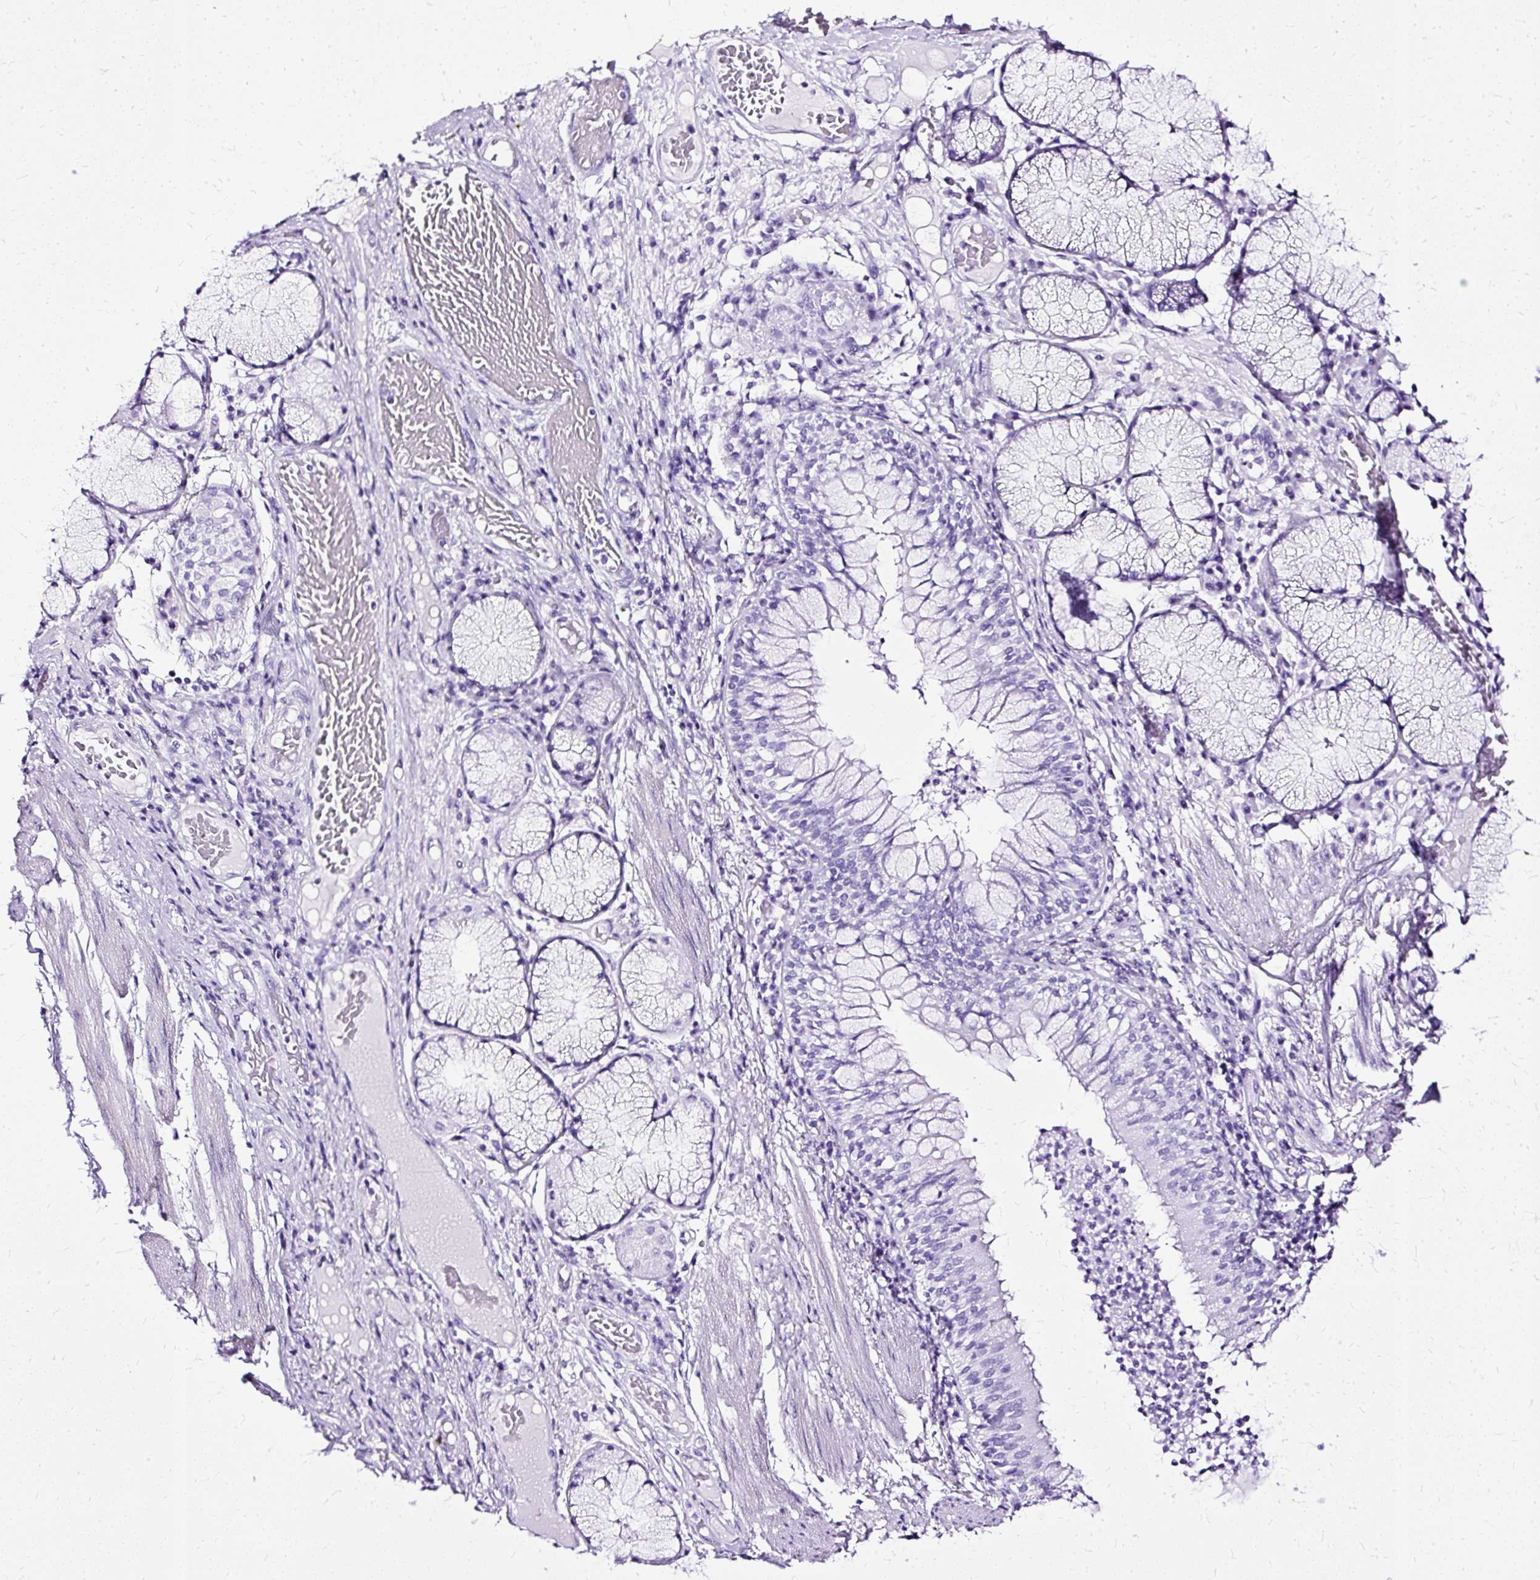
{"staining": {"intensity": "negative", "quantity": "none", "location": "none"}, "tissue": "adipose tissue", "cell_type": "Adipocytes", "image_type": "normal", "snomed": [{"axis": "morphology", "description": "Normal tissue, NOS"}, {"axis": "topography", "description": "Cartilage tissue"}, {"axis": "topography", "description": "Bronchus"}], "caption": "Image shows no significant protein staining in adipocytes of benign adipose tissue.", "gene": "SLC8A2", "patient": {"sex": "male", "age": 56}}